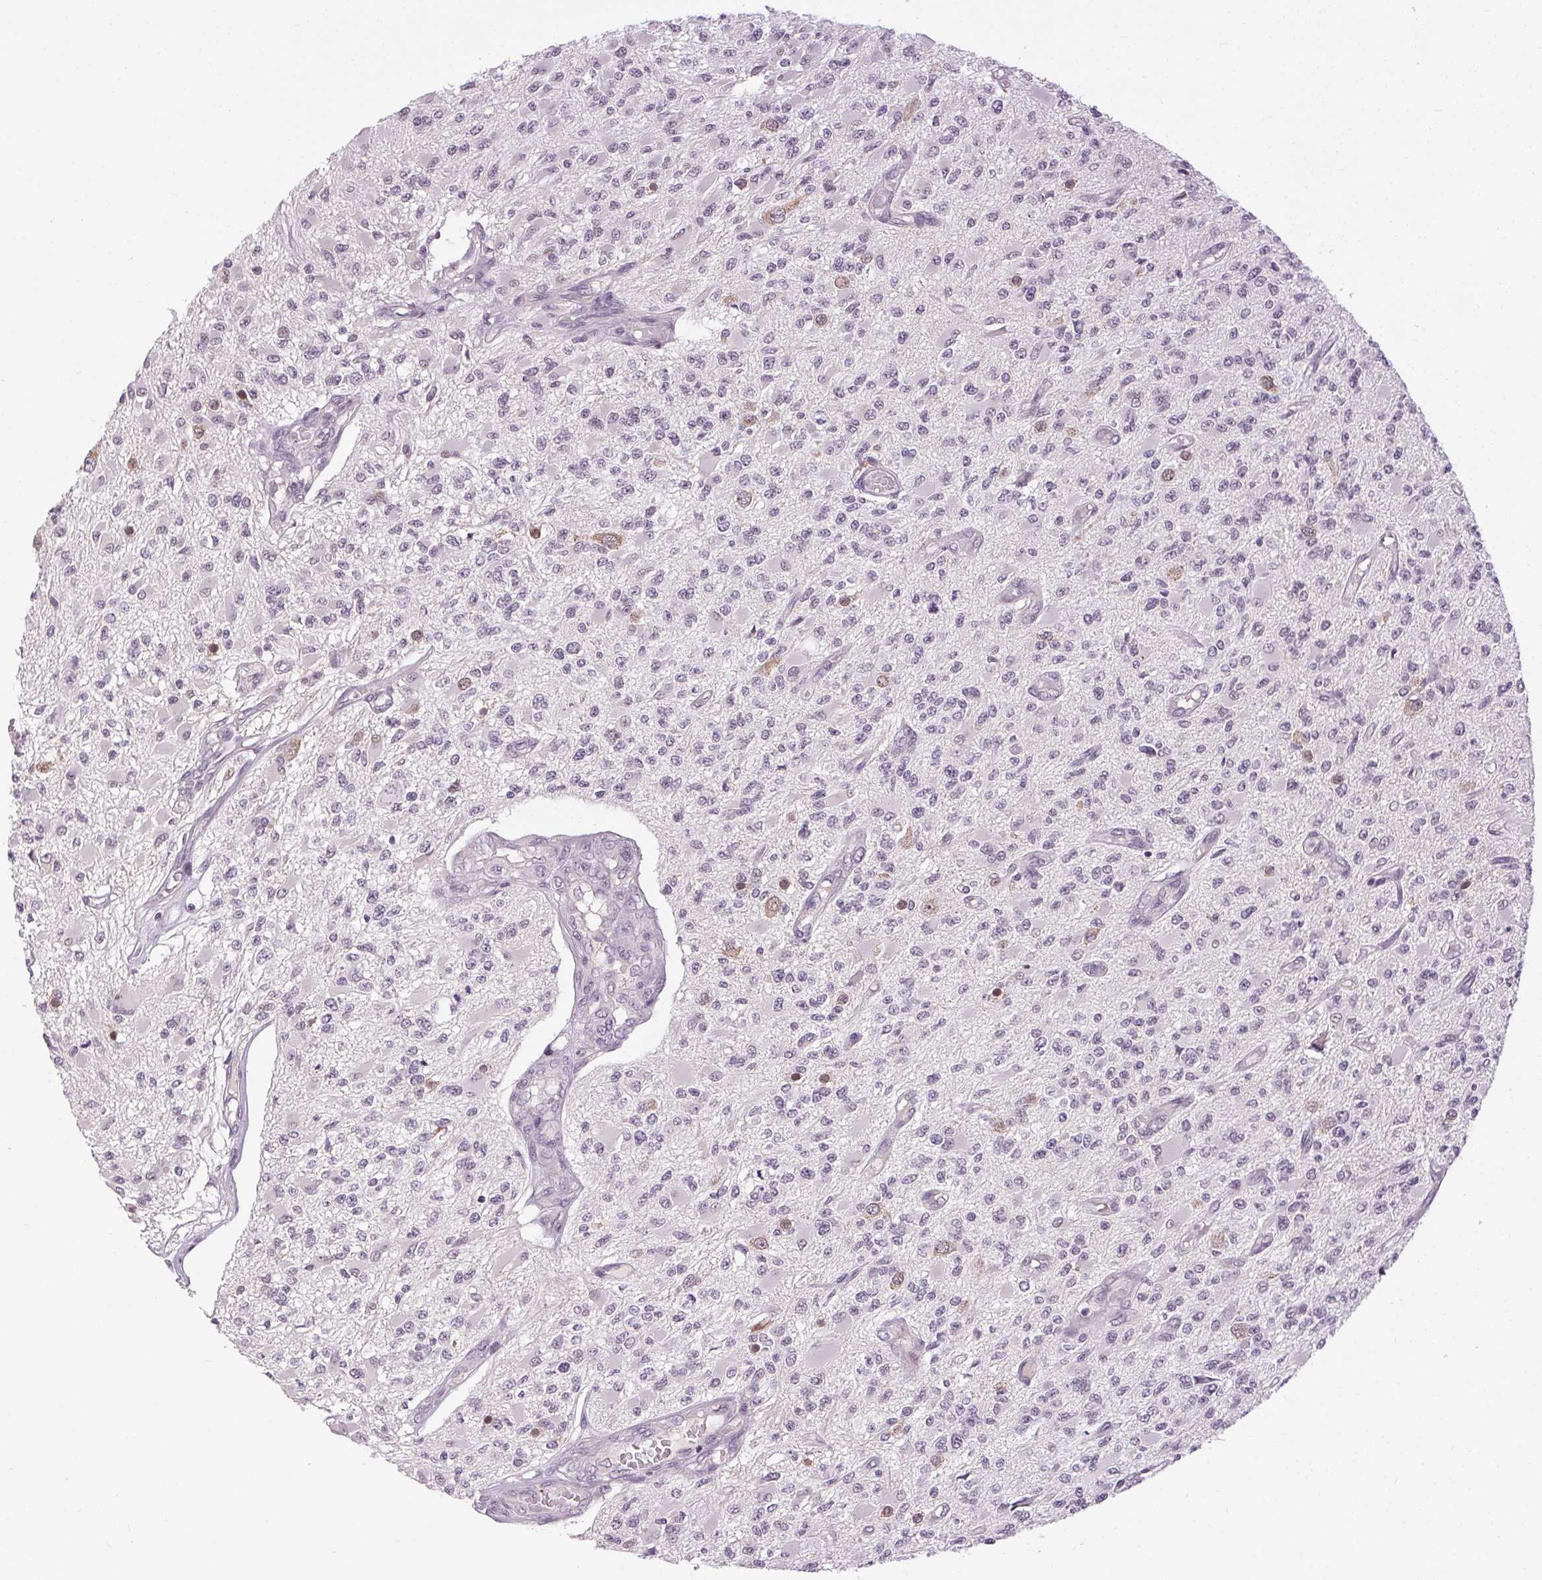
{"staining": {"intensity": "weak", "quantity": "<25%", "location": "nuclear"}, "tissue": "glioma", "cell_type": "Tumor cells", "image_type": "cancer", "snomed": [{"axis": "morphology", "description": "Glioma, malignant, High grade"}, {"axis": "topography", "description": "Brain"}], "caption": "Histopathology image shows no significant protein staining in tumor cells of glioma.", "gene": "FAM168A", "patient": {"sex": "female", "age": 63}}